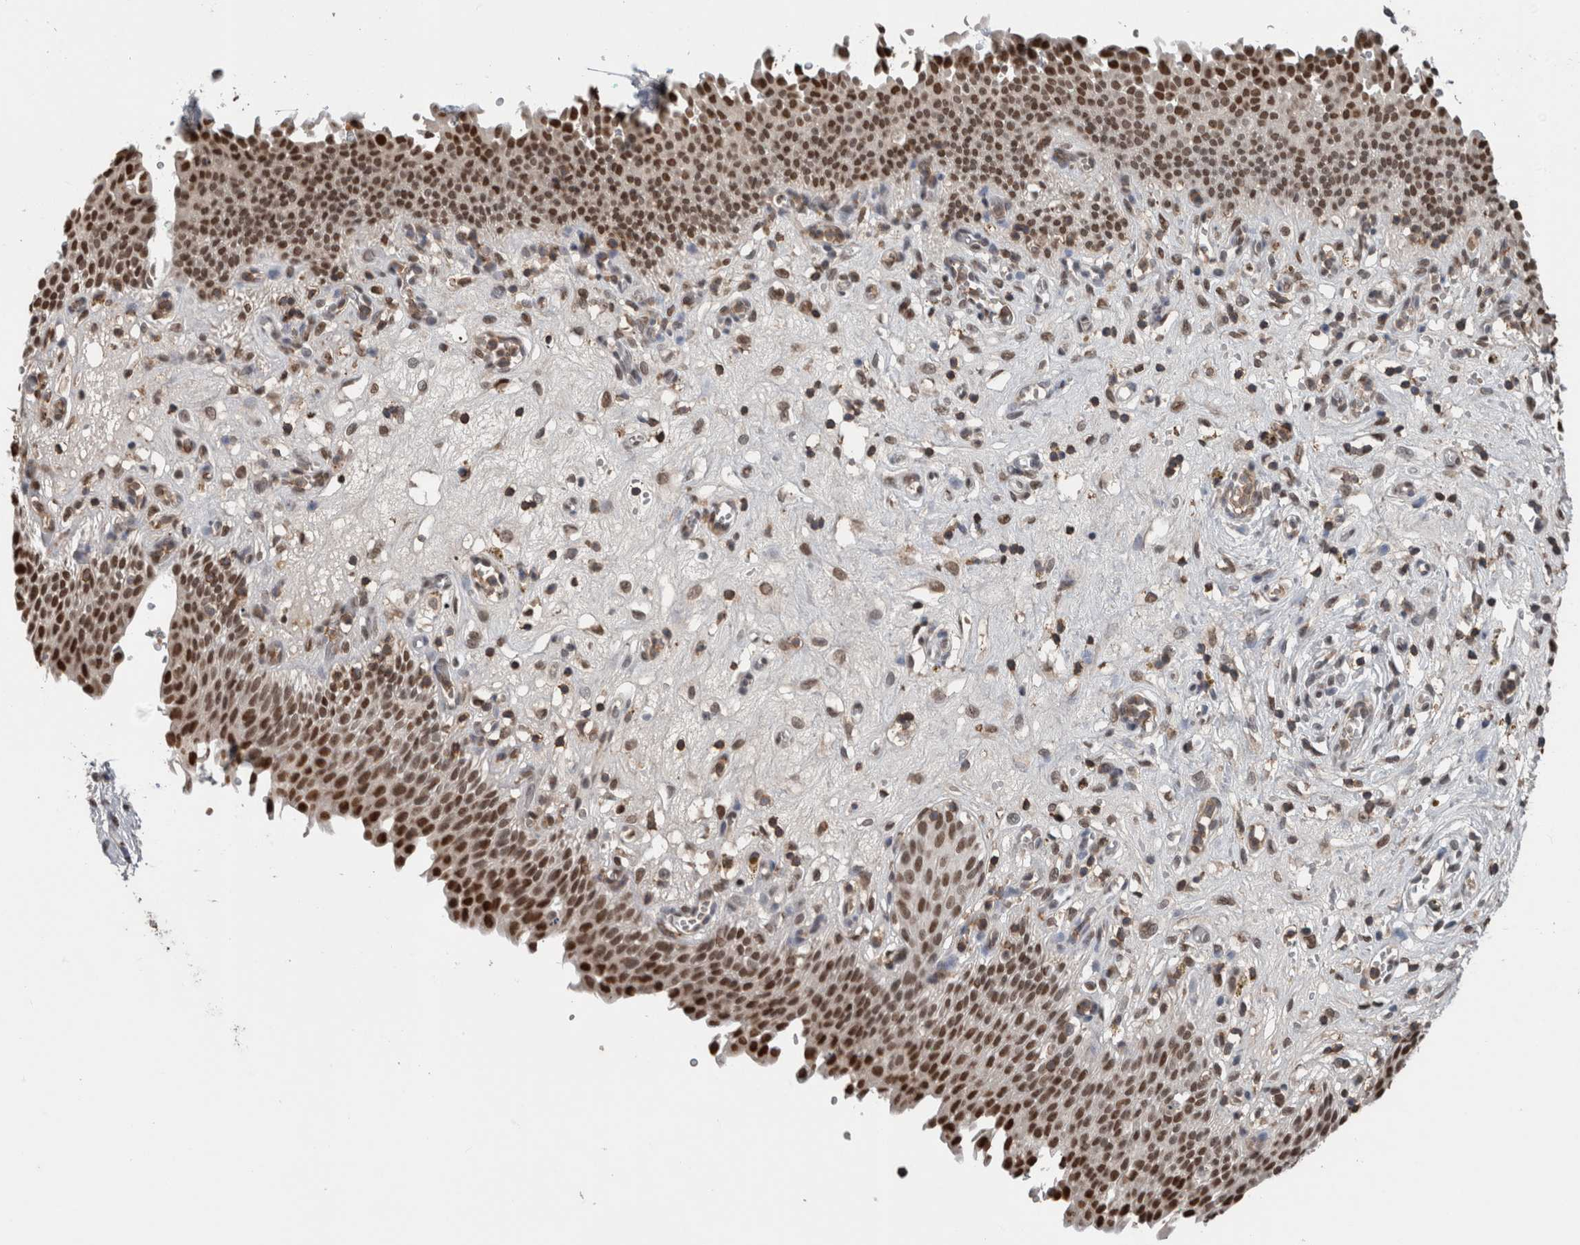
{"staining": {"intensity": "strong", "quantity": "25%-75%", "location": "nuclear"}, "tissue": "urinary bladder", "cell_type": "Urothelial cells", "image_type": "normal", "snomed": [{"axis": "morphology", "description": "Urothelial carcinoma, High grade"}, {"axis": "topography", "description": "Urinary bladder"}], "caption": "Immunohistochemistry of benign human urinary bladder displays high levels of strong nuclear positivity in about 25%-75% of urothelial cells. (brown staining indicates protein expression, while blue staining denotes nuclei).", "gene": "MAFF", "patient": {"sex": "male", "age": 46}}